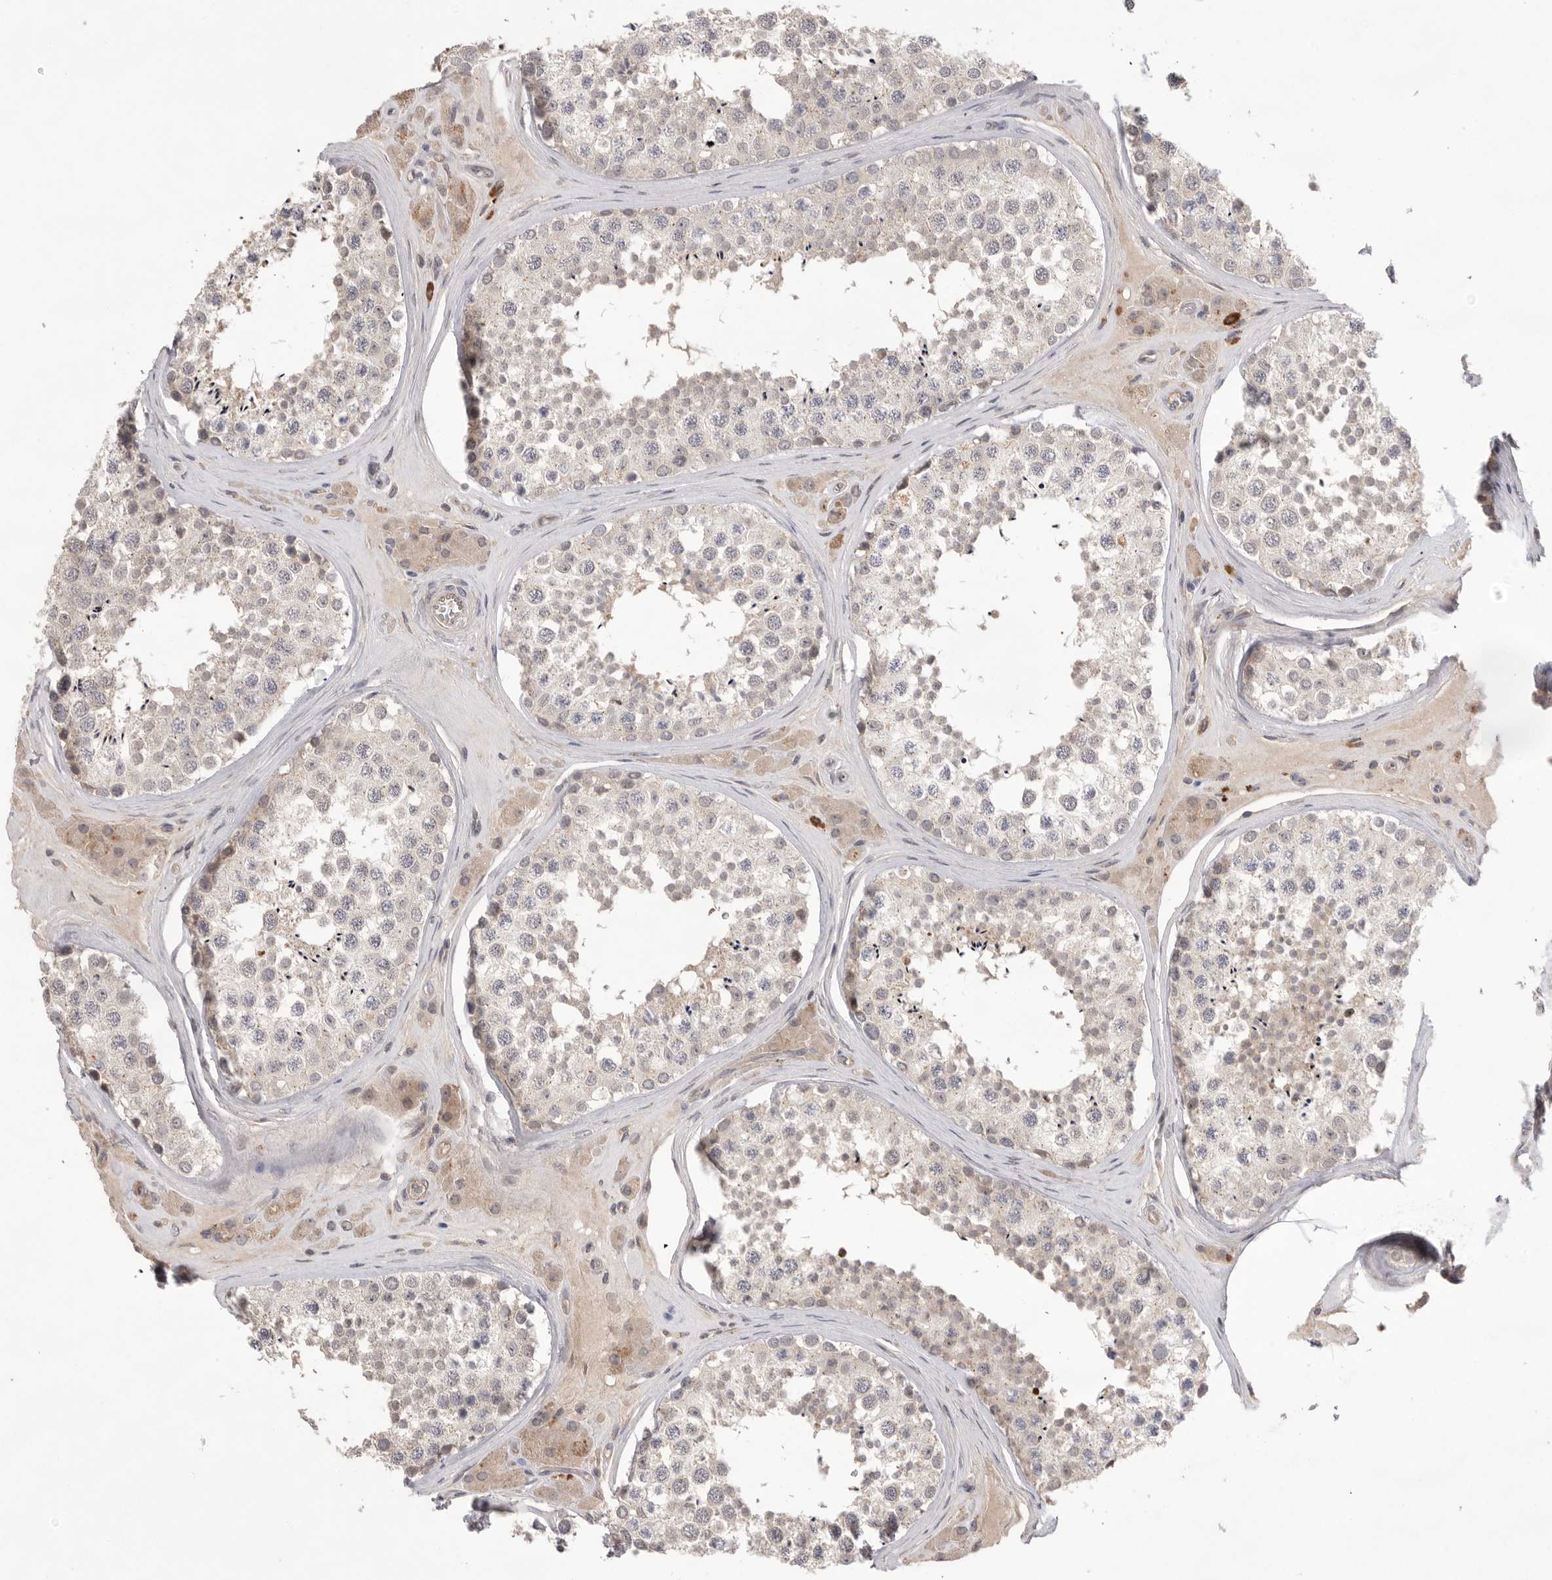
{"staining": {"intensity": "weak", "quantity": "<25%", "location": "cytoplasmic/membranous"}, "tissue": "testis", "cell_type": "Cells in seminiferous ducts", "image_type": "normal", "snomed": [{"axis": "morphology", "description": "Normal tissue, NOS"}, {"axis": "topography", "description": "Testis"}], "caption": "Testis was stained to show a protein in brown. There is no significant positivity in cells in seminiferous ducts. (DAB immunohistochemistry with hematoxylin counter stain).", "gene": "NRCAM", "patient": {"sex": "male", "age": 46}}